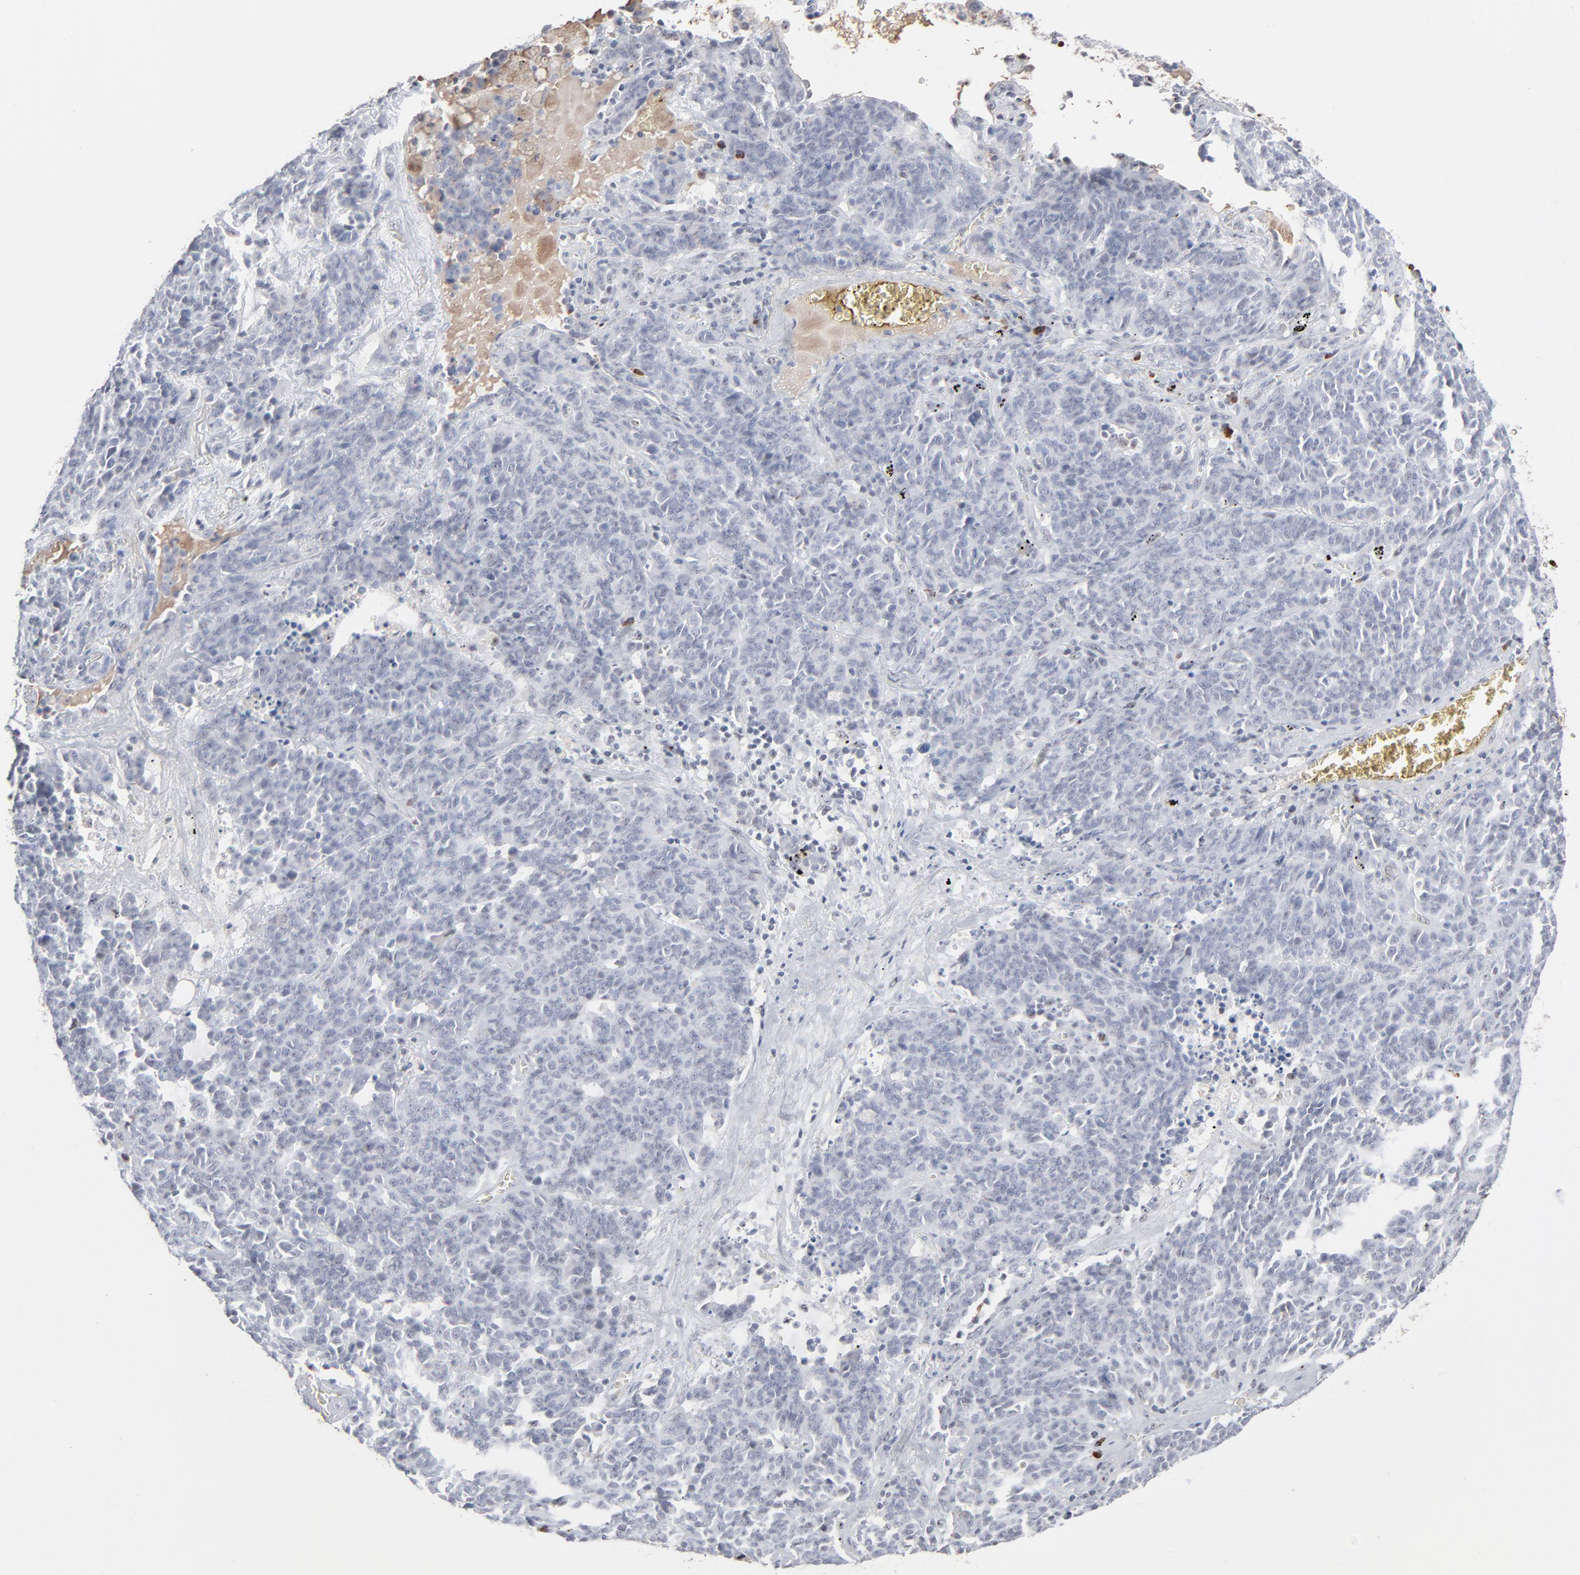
{"staining": {"intensity": "negative", "quantity": "none", "location": "none"}, "tissue": "lung cancer", "cell_type": "Tumor cells", "image_type": "cancer", "snomed": [{"axis": "morphology", "description": "Neoplasm, malignant, NOS"}, {"axis": "topography", "description": "Lung"}], "caption": "Immunohistochemical staining of lung neoplasm (malignant) demonstrates no significant positivity in tumor cells. (DAB (3,3'-diaminobenzidine) immunohistochemistry (IHC) visualized using brightfield microscopy, high magnification).", "gene": "MPHOSPH6", "patient": {"sex": "female", "age": 58}}